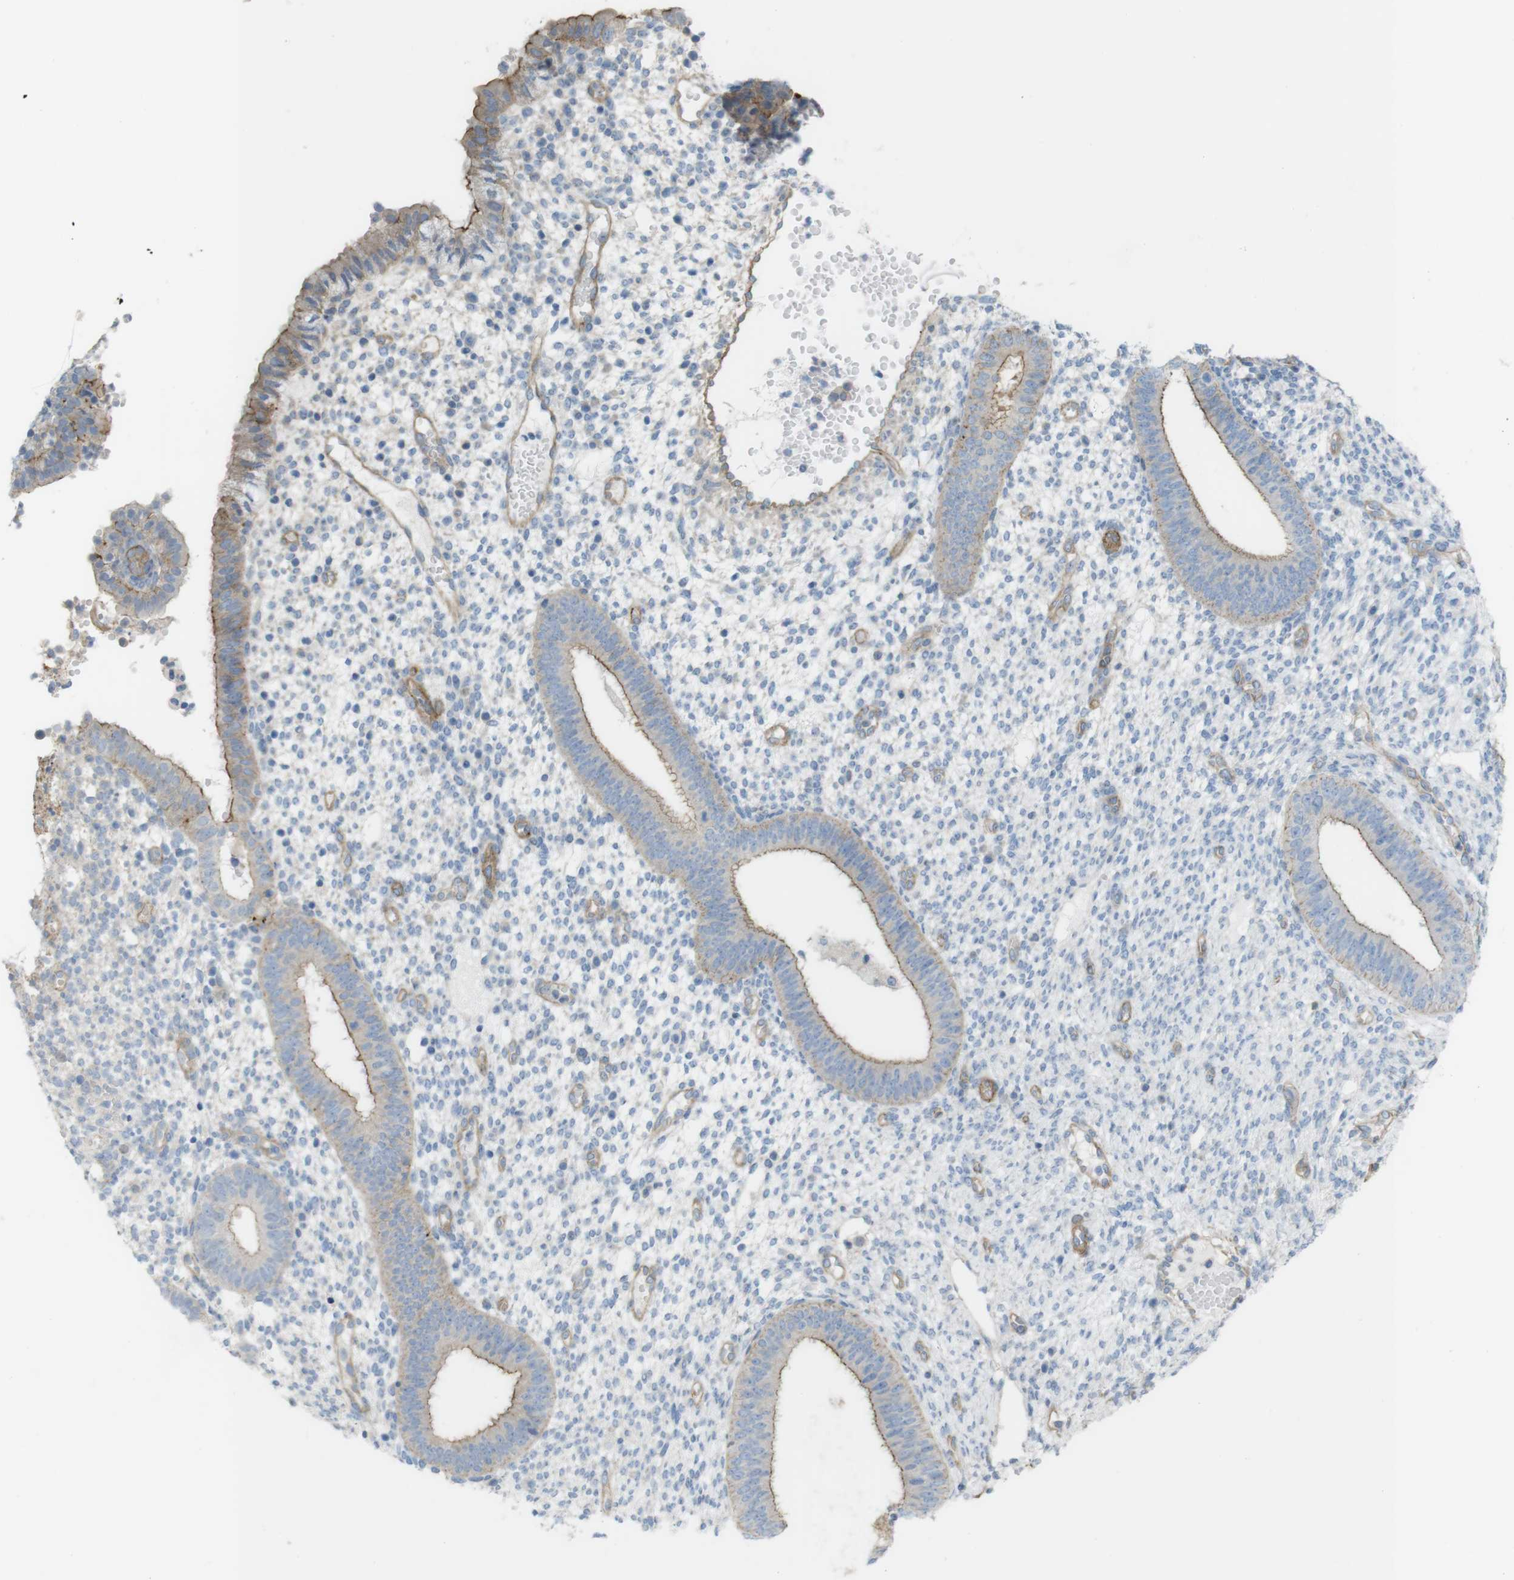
{"staining": {"intensity": "weak", "quantity": "<25%", "location": "cytoplasmic/membranous"}, "tissue": "endometrium", "cell_type": "Cells in endometrial stroma", "image_type": "normal", "snomed": [{"axis": "morphology", "description": "Normal tissue, NOS"}, {"axis": "topography", "description": "Endometrium"}], "caption": "The image exhibits no significant positivity in cells in endometrial stroma of endometrium. (DAB (3,3'-diaminobenzidine) IHC visualized using brightfield microscopy, high magnification).", "gene": "PREX2", "patient": {"sex": "female", "age": 35}}